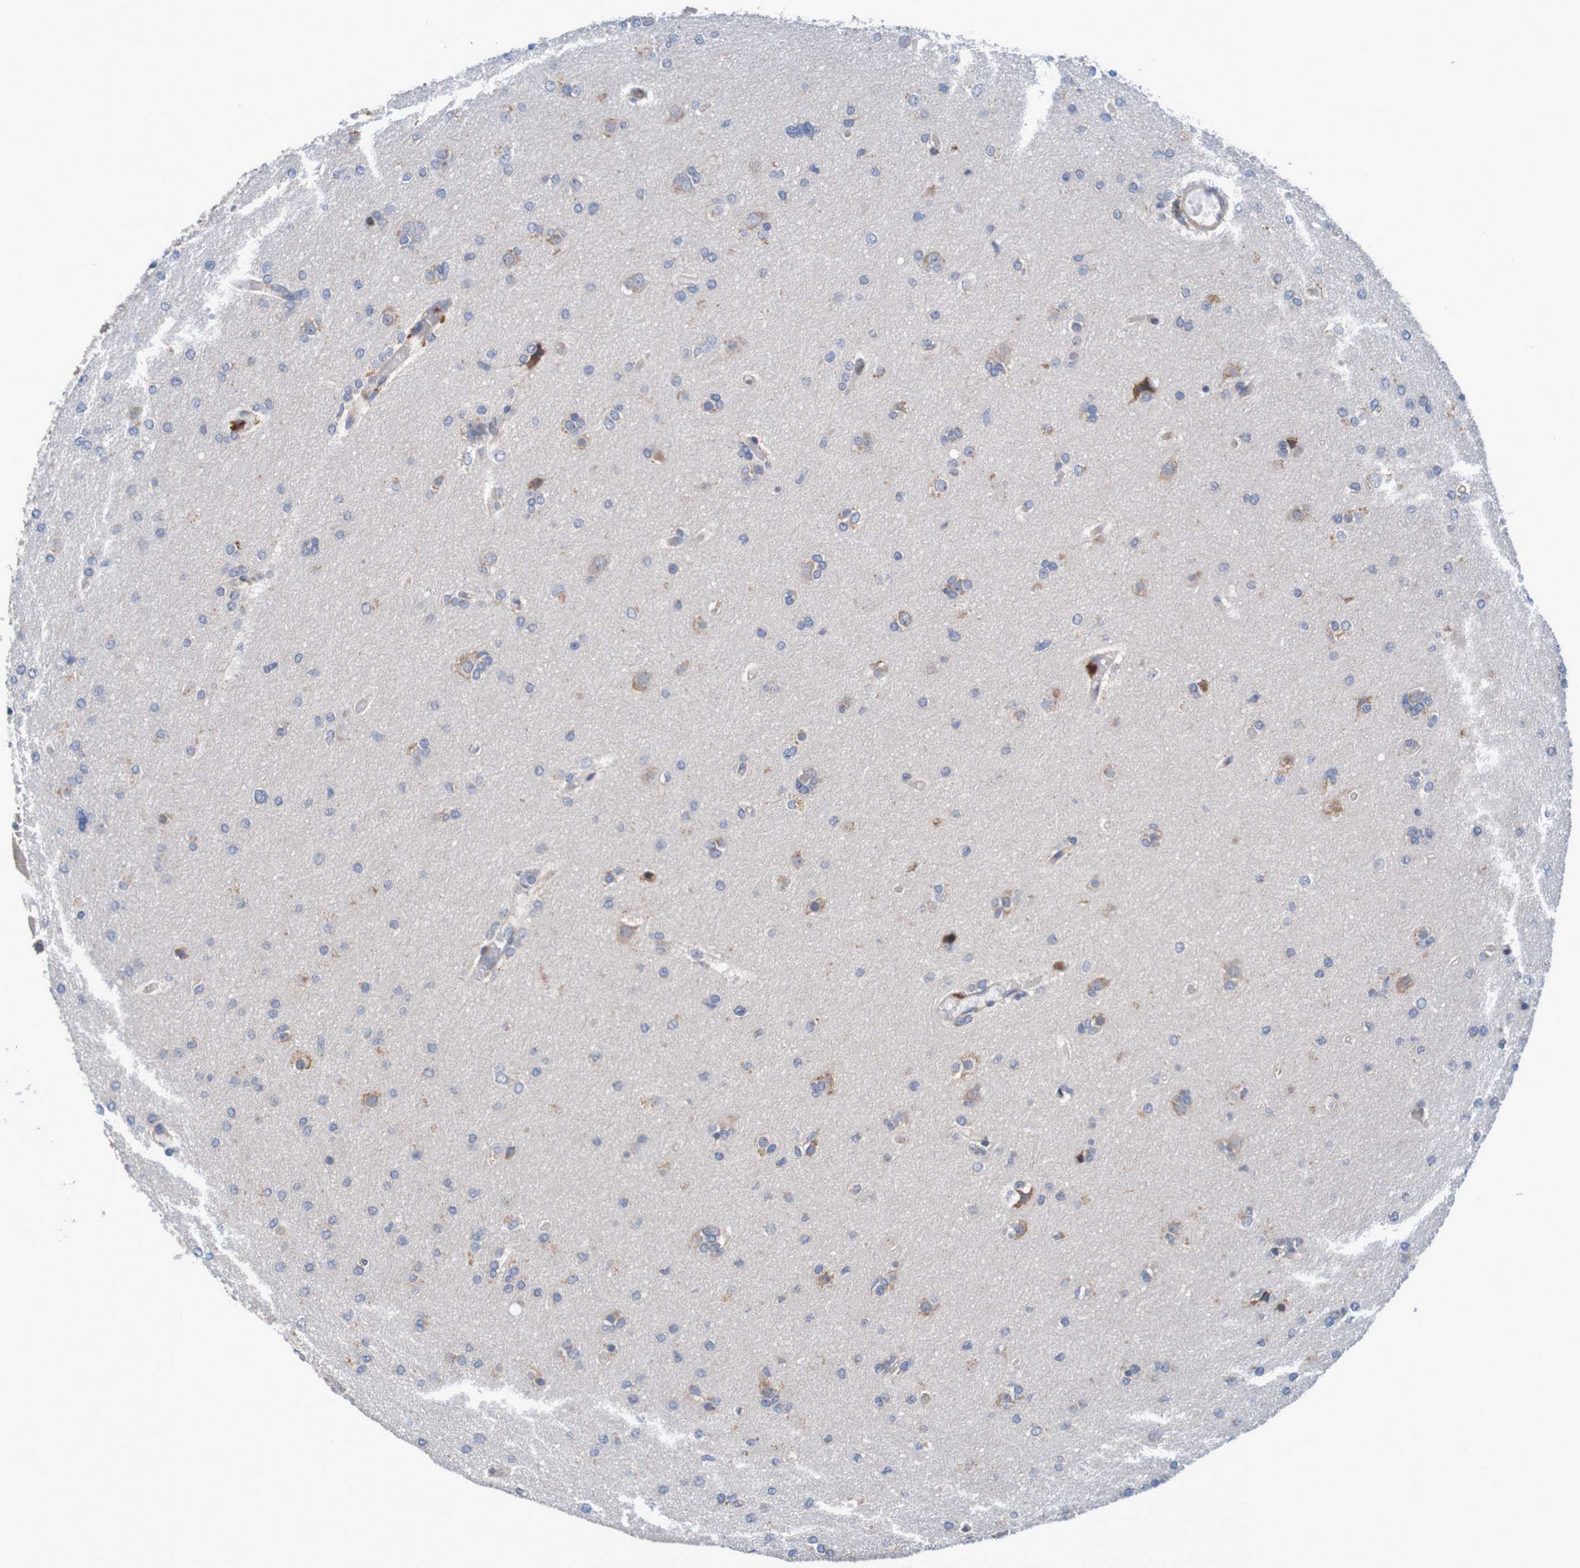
{"staining": {"intensity": "negative", "quantity": "none", "location": "none"}, "tissue": "glioma", "cell_type": "Tumor cells", "image_type": "cancer", "snomed": [{"axis": "morphology", "description": "Glioma, malignant, High grade"}, {"axis": "topography", "description": "Cerebral cortex"}], "caption": "Glioma stained for a protein using immunohistochemistry reveals no positivity tumor cells.", "gene": "CLDN18", "patient": {"sex": "female", "age": 36}}